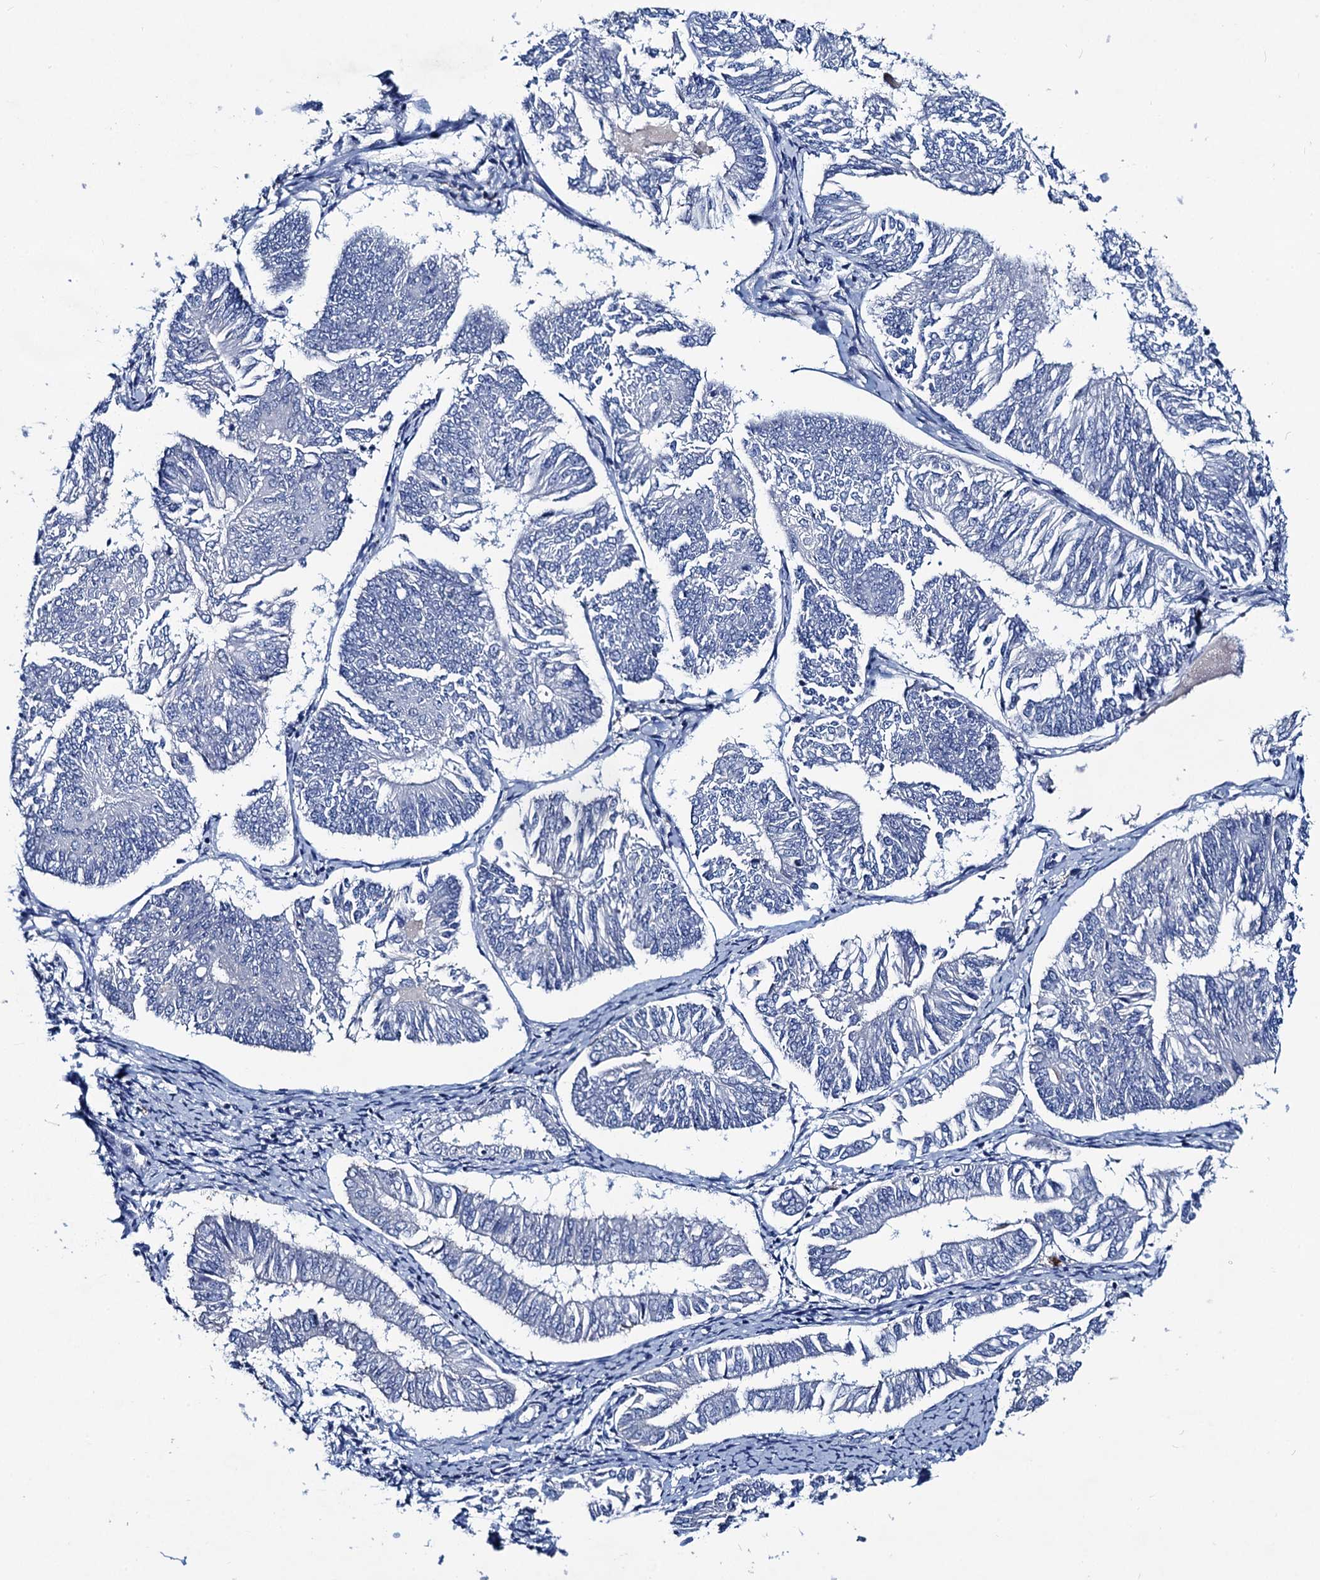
{"staining": {"intensity": "negative", "quantity": "none", "location": "none"}, "tissue": "endometrial cancer", "cell_type": "Tumor cells", "image_type": "cancer", "snomed": [{"axis": "morphology", "description": "Adenocarcinoma, NOS"}, {"axis": "topography", "description": "Endometrium"}], "caption": "Human endometrial cancer stained for a protein using immunohistochemistry displays no expression in tumor cells.", "gene": "RTKN2", "patient": {"sex": "female", "age": 58}}